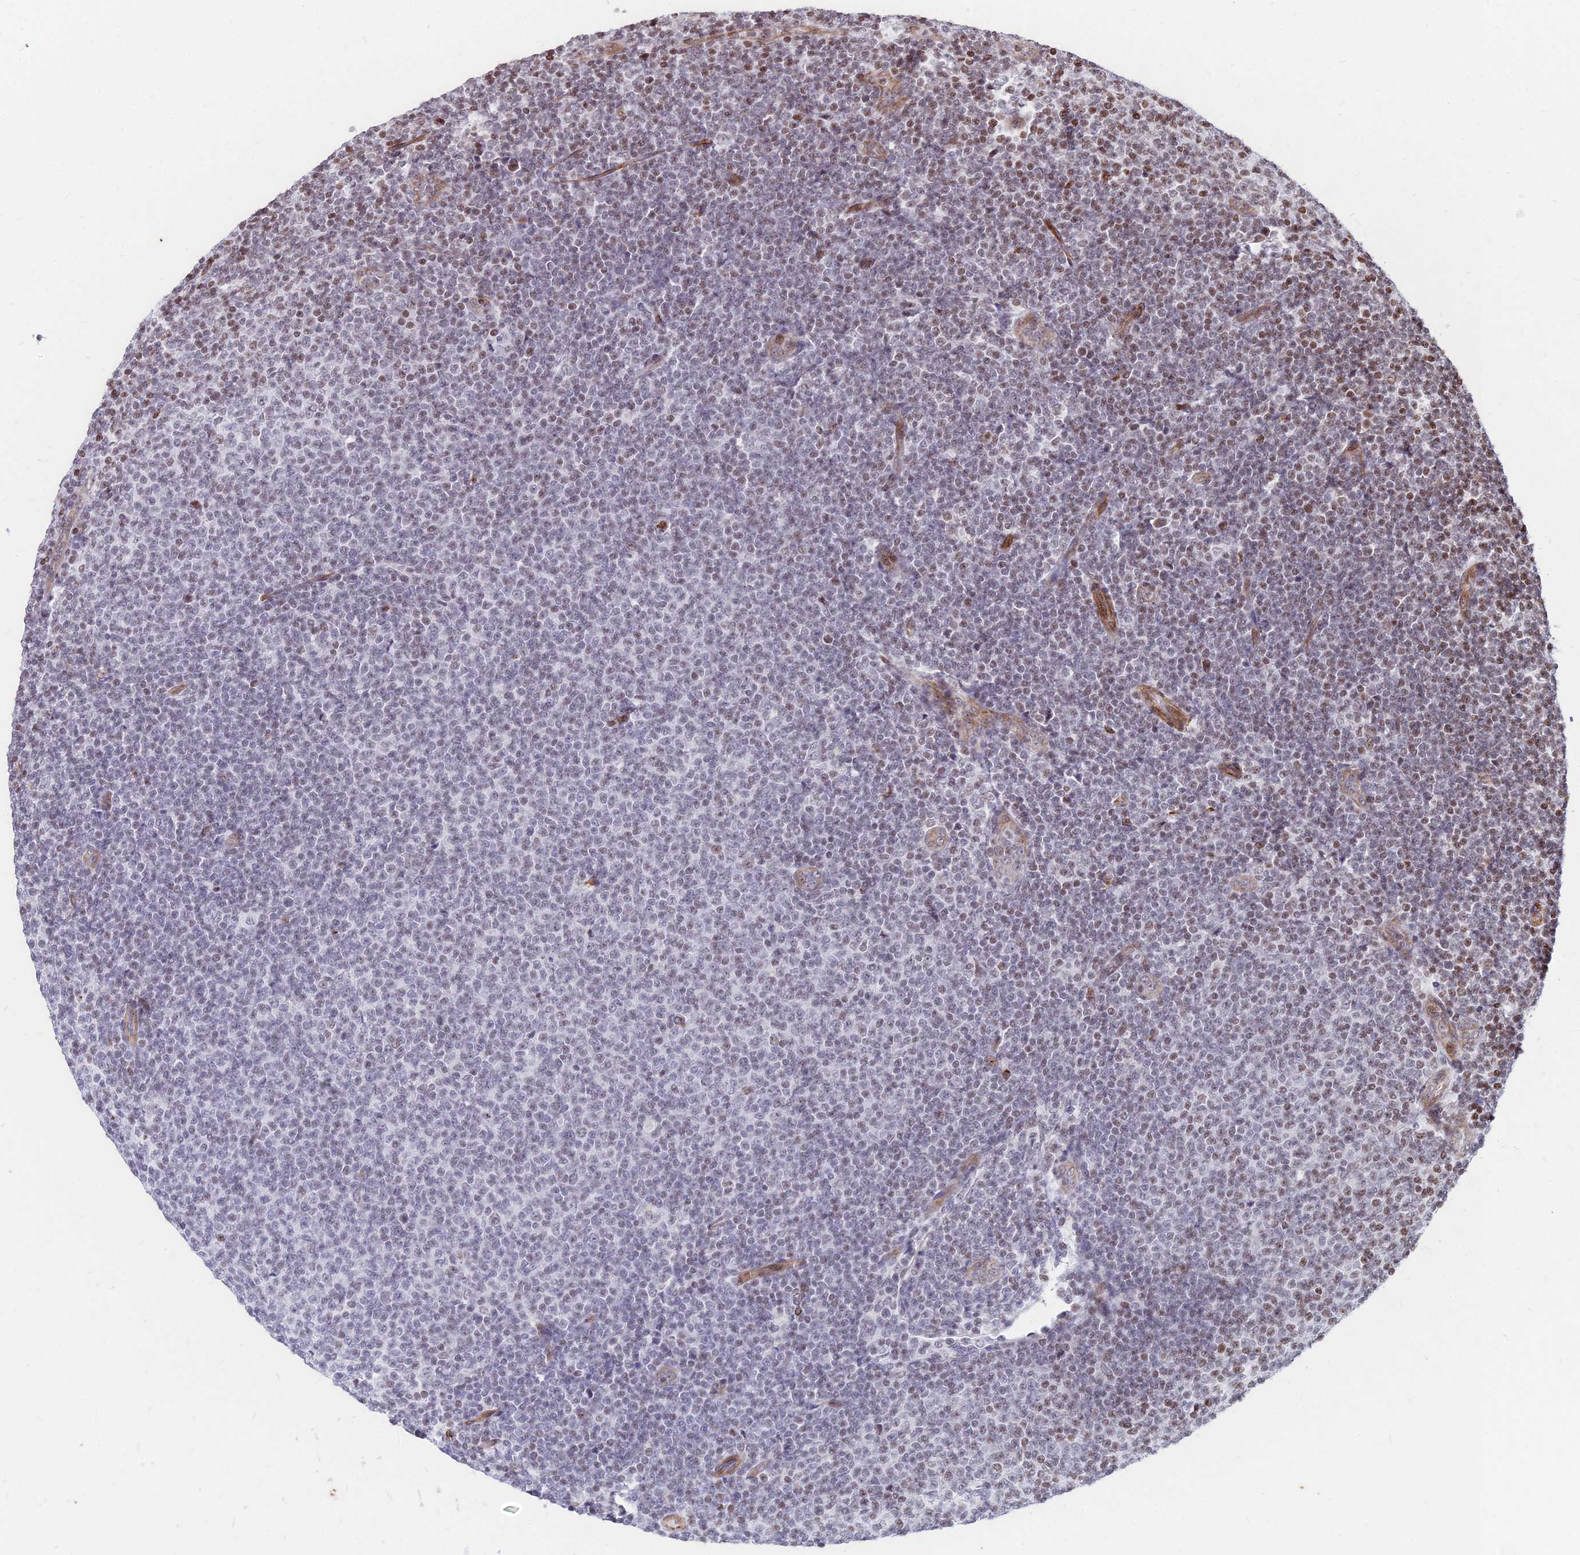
{"staining": {"intensity": "moderate", "quantity": "<25%", "location": "nuclear"}, "tissue": "lymphoma", "cell_type": "Tumor cells", "image_type": "cancer", "snomed": [{"axis": "morphology", "description": "Malignant lymphoma, non-Hodgkin's type, Low grade"}, {"axis": "topography", "description": "Lymph node"}], "caption": "Immunohistochemistry (IHC) image of low-grade malignant lymphoma, non-Hodgkin's type stained for a protein (brown), which exhibits low levels of moderate nuclear positivity in approximately <25% of tumor cells.", "gene": "NYAP2", "patient": {"sex": "male", "age": 66}}